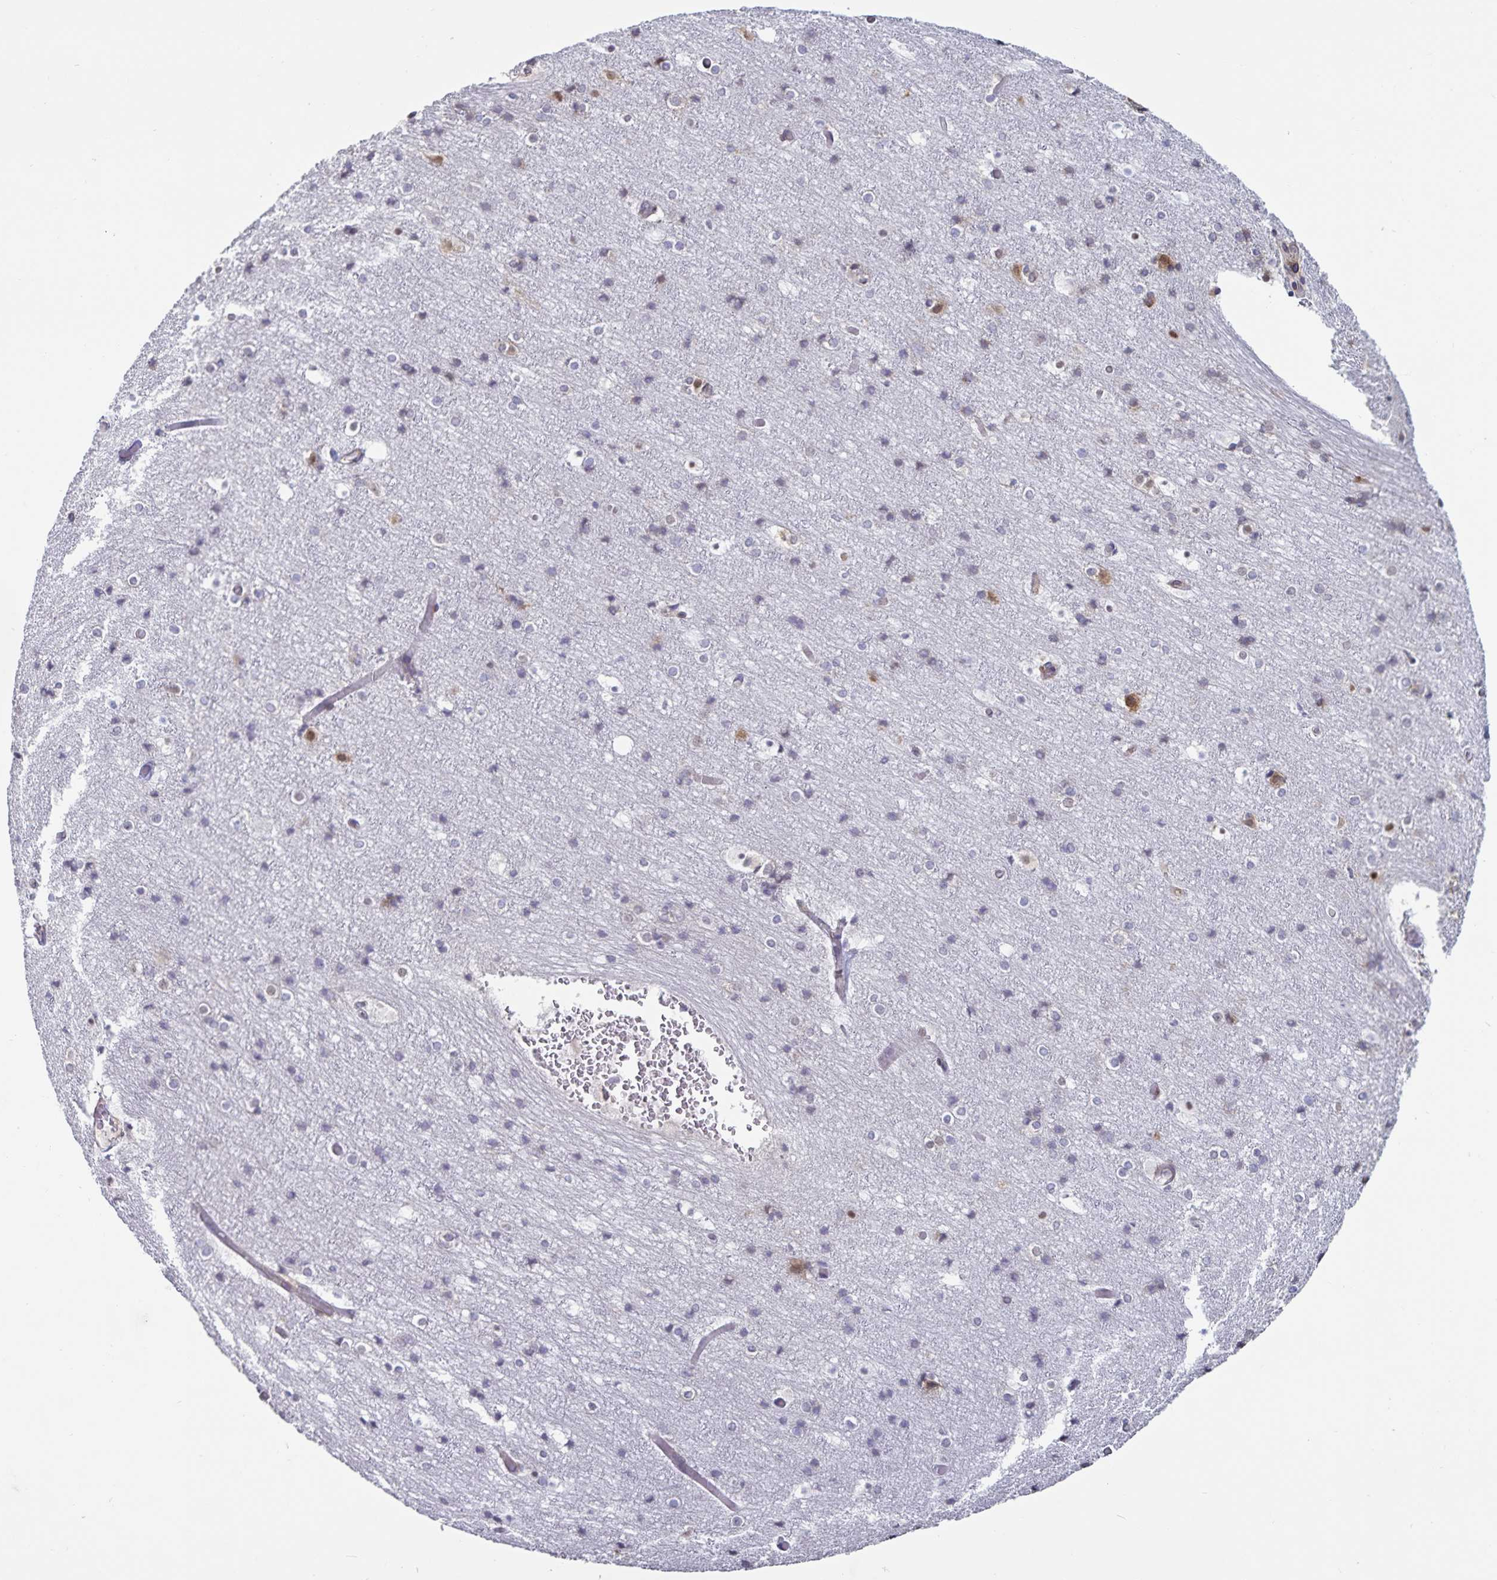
{"staining": {"intensity": "weak", "quantity": "25%-75%", "location": "cytoplasmic/membranous"}, "tissue": "cerebral cortex", "cell_type": "Endothelial cells", "image_type": "normal", "snomed": [{"axis": "morphology", "description": "Normal tissue, NOS"}, {"axis": "topography", "description": "Cerebral cortex"}], "caption": "DAB (3,3'-diaminobenzidine) immunohistochemical staining of unremarkable cerebral cortex shows weak cytoplasmic/membranous protein expression in about 25%-75% of endothelial cells.", "gene": "FAM120A", "patient": {"sex": "female", "age": 52}}